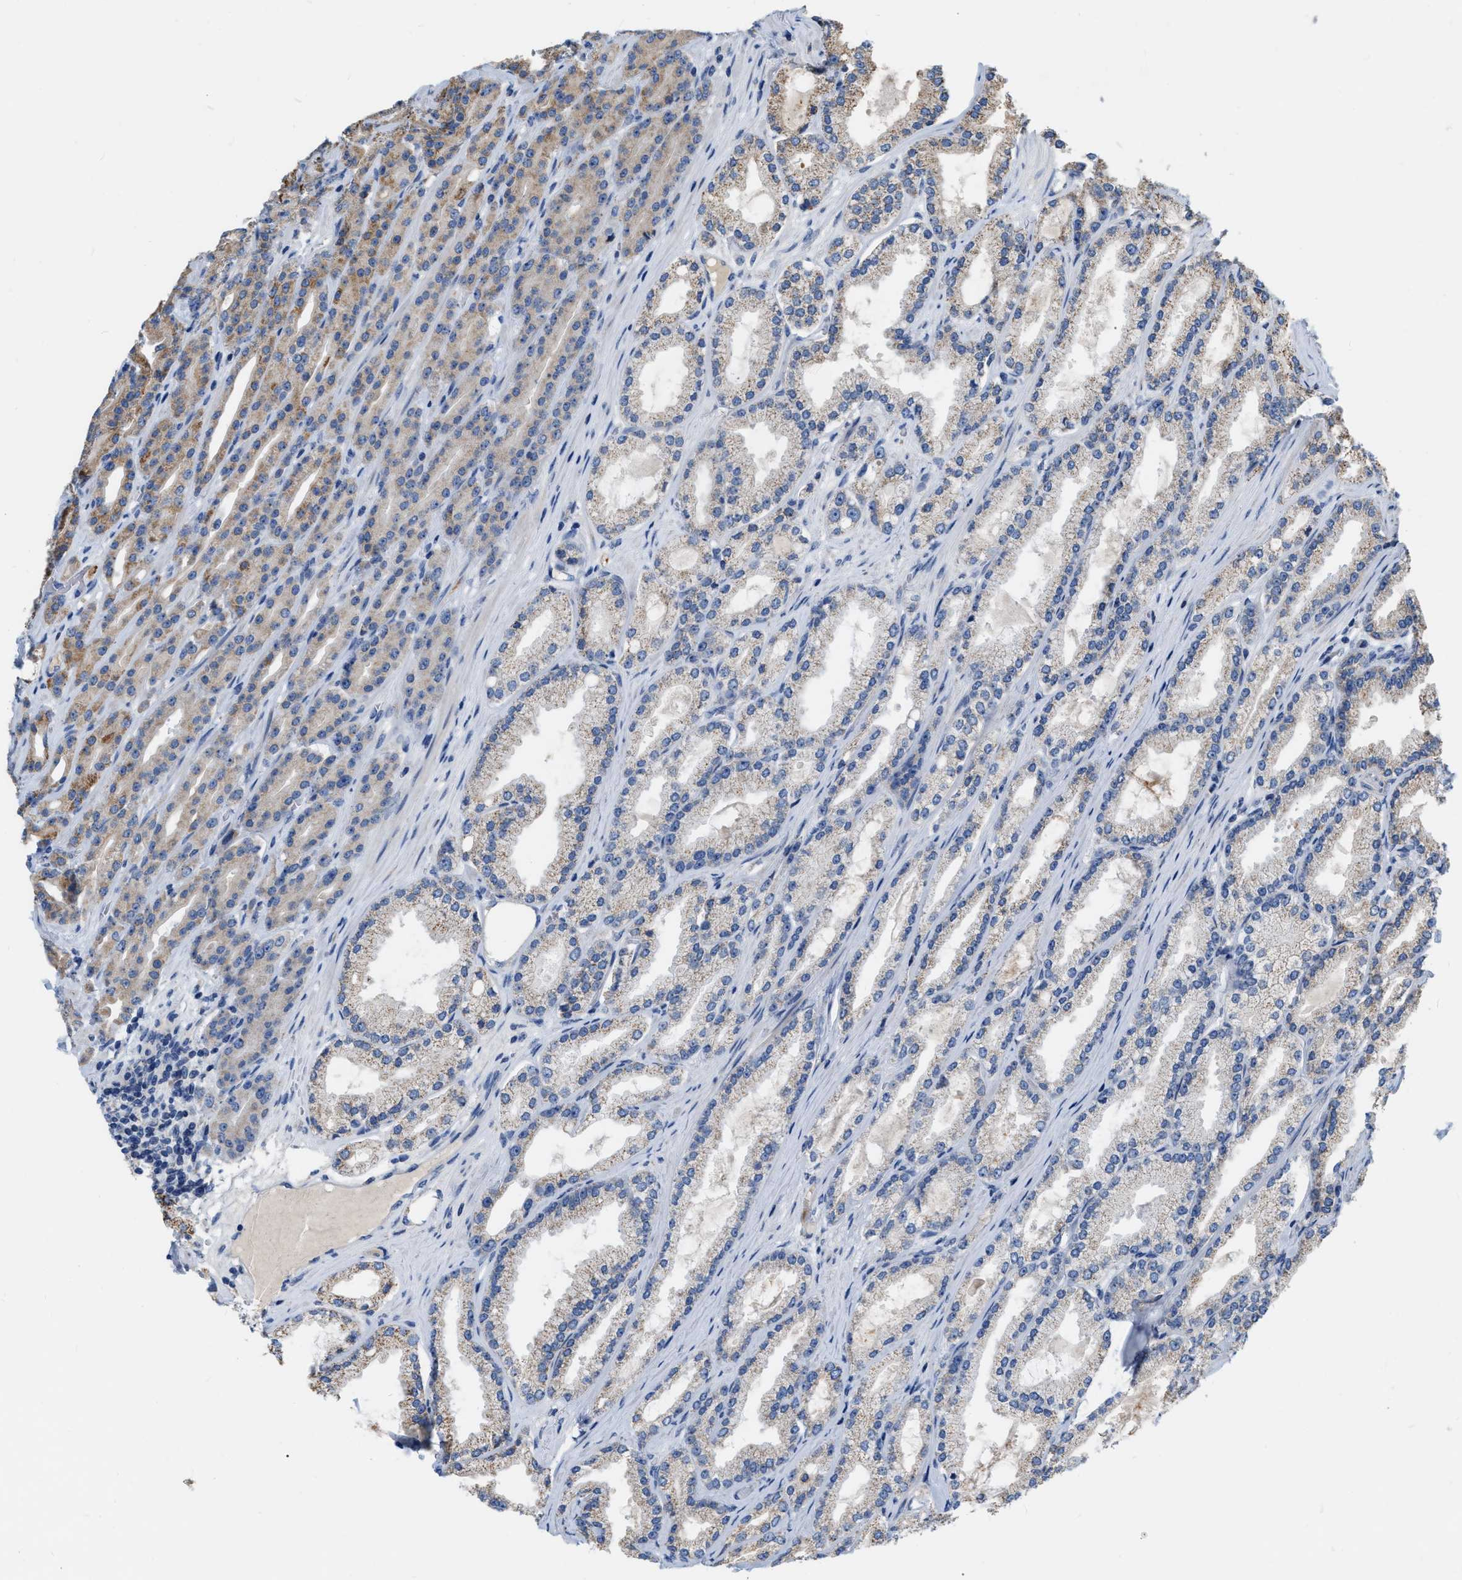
{"staining": {"intensity": "weak", "quantity": "25%-75%", "location": "cytoplasmic/membranous"}, "tissue": "prostate cancer", "cell_type": "Tumor cells", "image_type": "cancer", "snomed": [{"axis": "morphology", "description": "Adenocarcinoma, High grade"}, {"axis": "topography", "description": "Prostate"}], "caption": "Weak cytoplasmic/membranous protein positivity is seen in approximately 25%-75% of tumor cells in prostate cancer (adenocarcinoma (high-grade)).", "gene": "DDX56", "patient": {"sex": "male", "age": 71}}